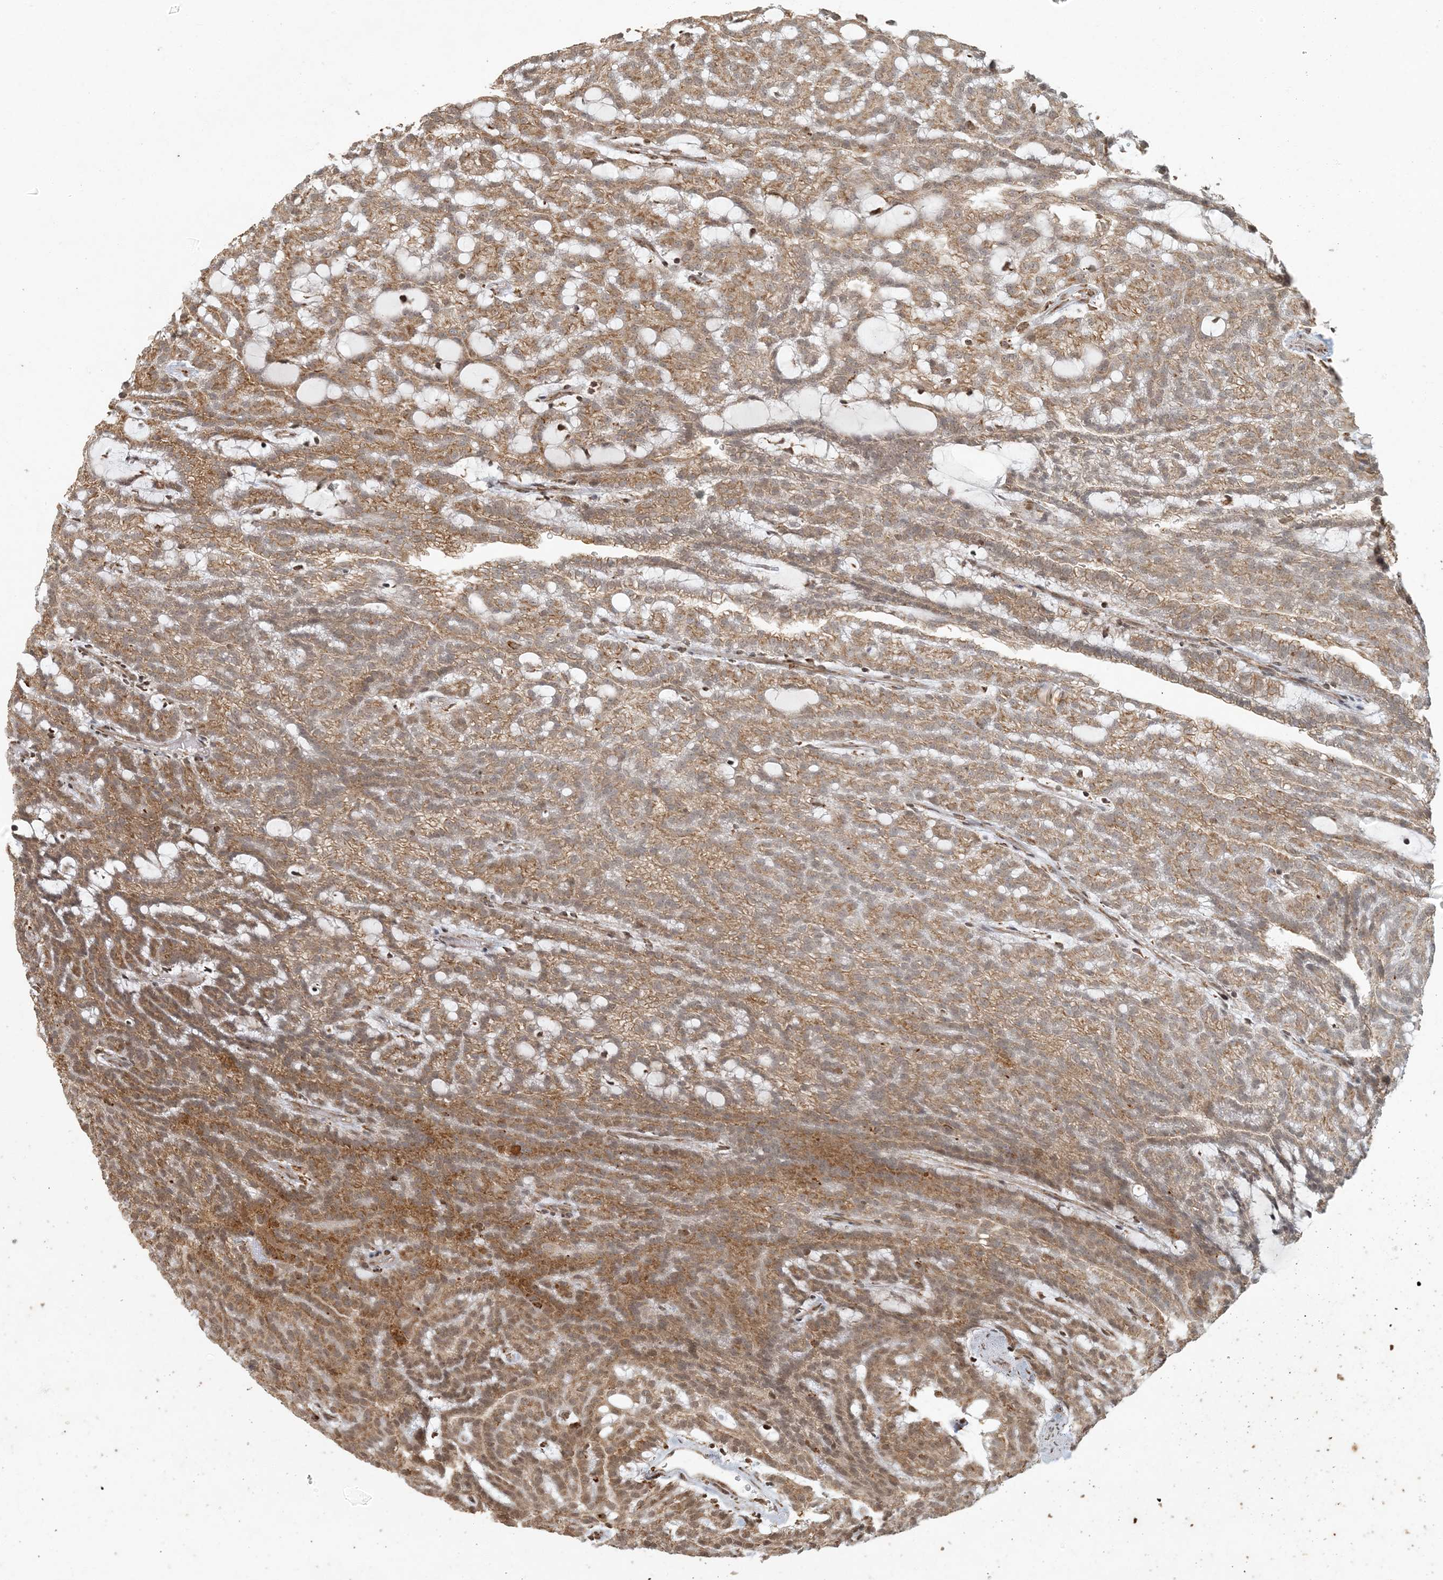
{"staining": {"intensity": "moderate", "quantity": ">75%", "location": "cytoplasmic/membranous,nuclear"}, "tissue": "renal cancer", "cell_type": "Tumor cells", "image_type": "cancer", "snomed": [{"axis": "morphology", "description": "Adenocarcinoma, NOS"}, {"axis": "topography", "description": "Kidney"}], "caption": "Human renal cancer stained with a brown dye exhibits moderate cytoplasmic/membranous and nuclear positive positivity in about >75% of tumor cells.", "gene": "AK9", "patient": {"sex": "male", "age": 63}}